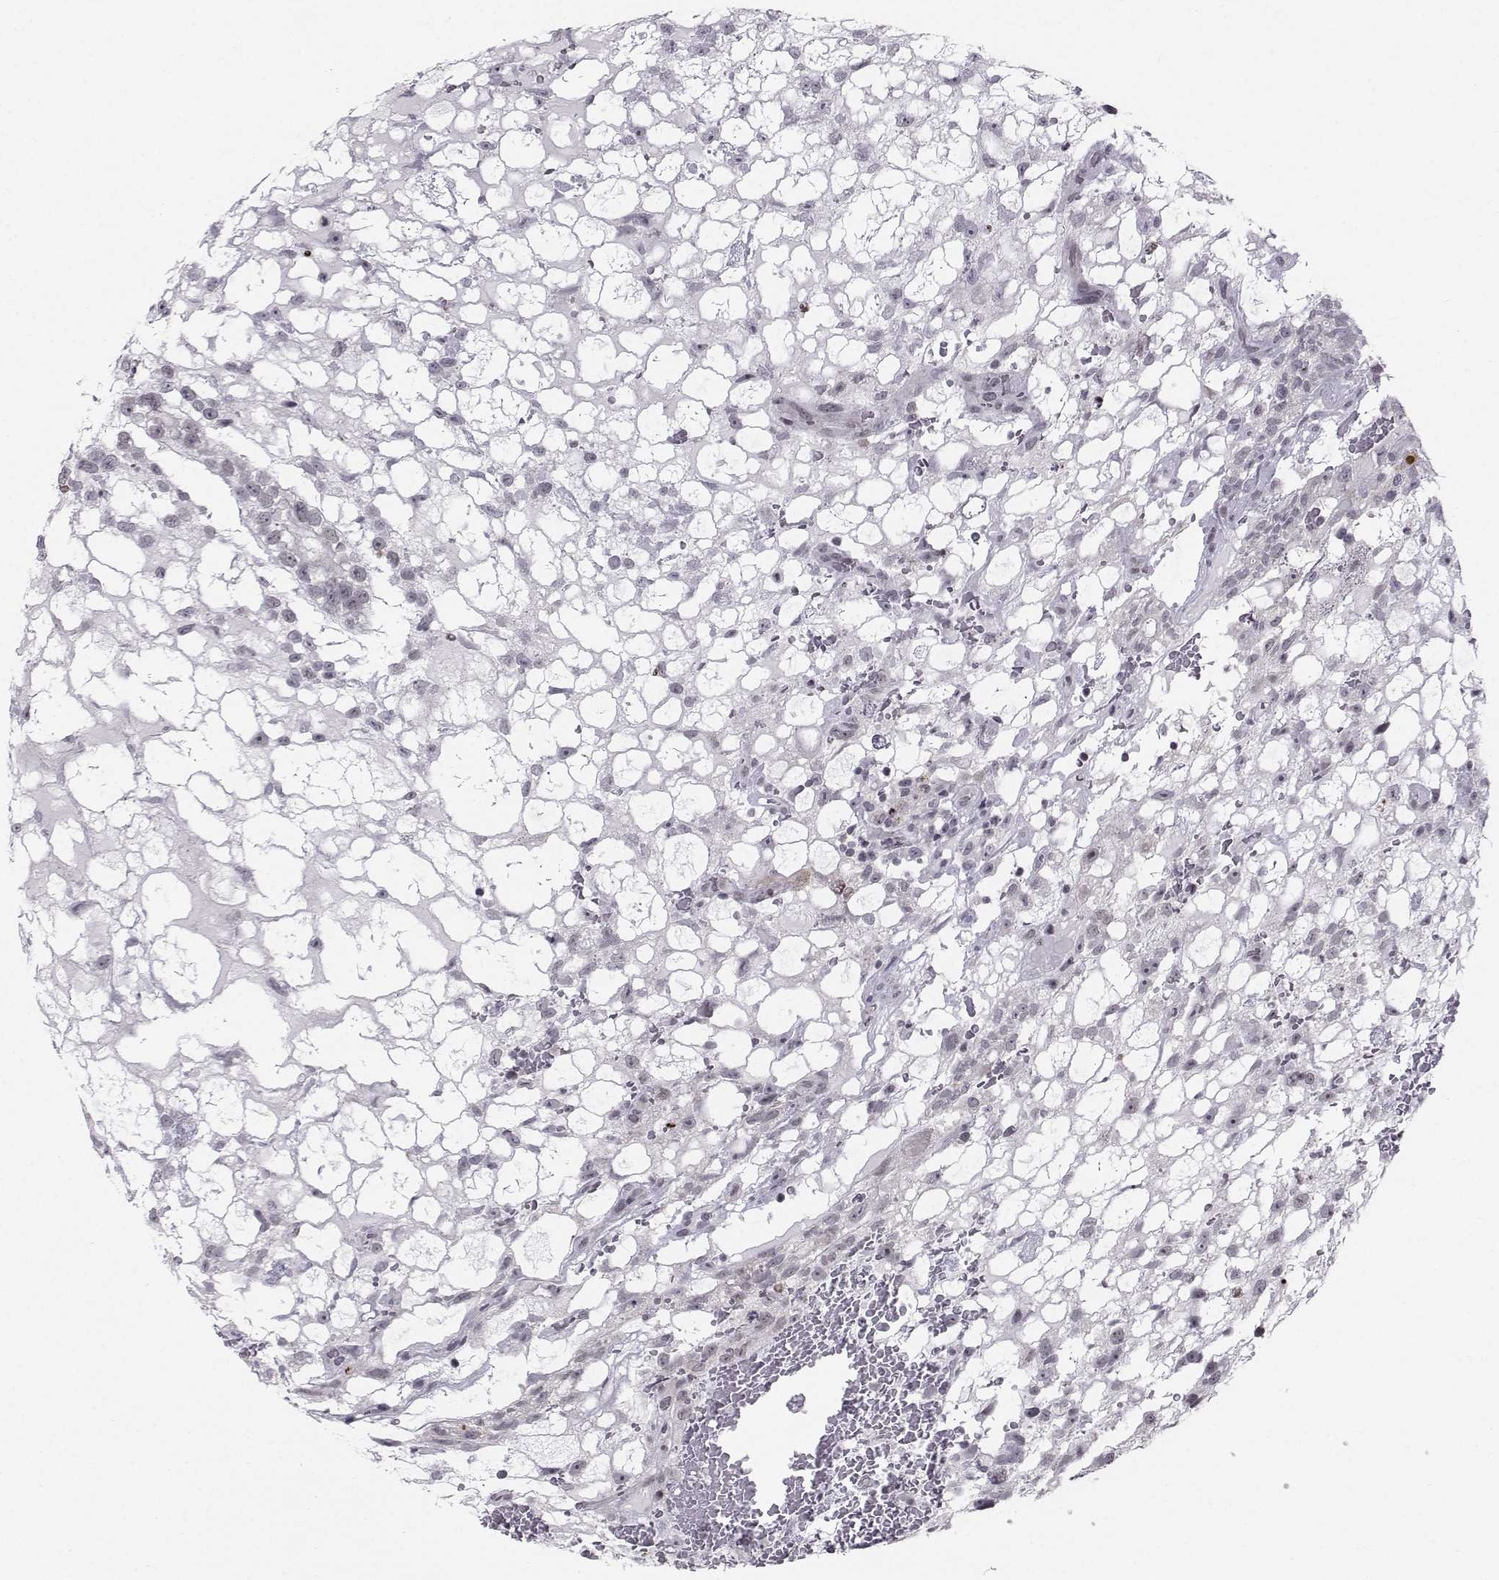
{"staining": {"intensity": "negative", "quantity": "none", "location": "none"}, "tissue": "testis cancer", "cell_type": "Tumor cells", "image_type": "cancer", "snomed": [{"axis": "morphology", "description": "Normal tissue, NOS"}, {"axis": "morphology", "description": "Carcinoma, Embryonal, NOS"}, {"axis": "topography", "description": "Testis"}, {"axis": "topography", "description": "Epididymis"}], "caption": "IHC image of embryonal carcinoma (testis) stained for a protein (brown), which exhibits no staining in tumor cells.", "gene": "MARCHF4", "patient": {"sex": "male", "age": 32}}